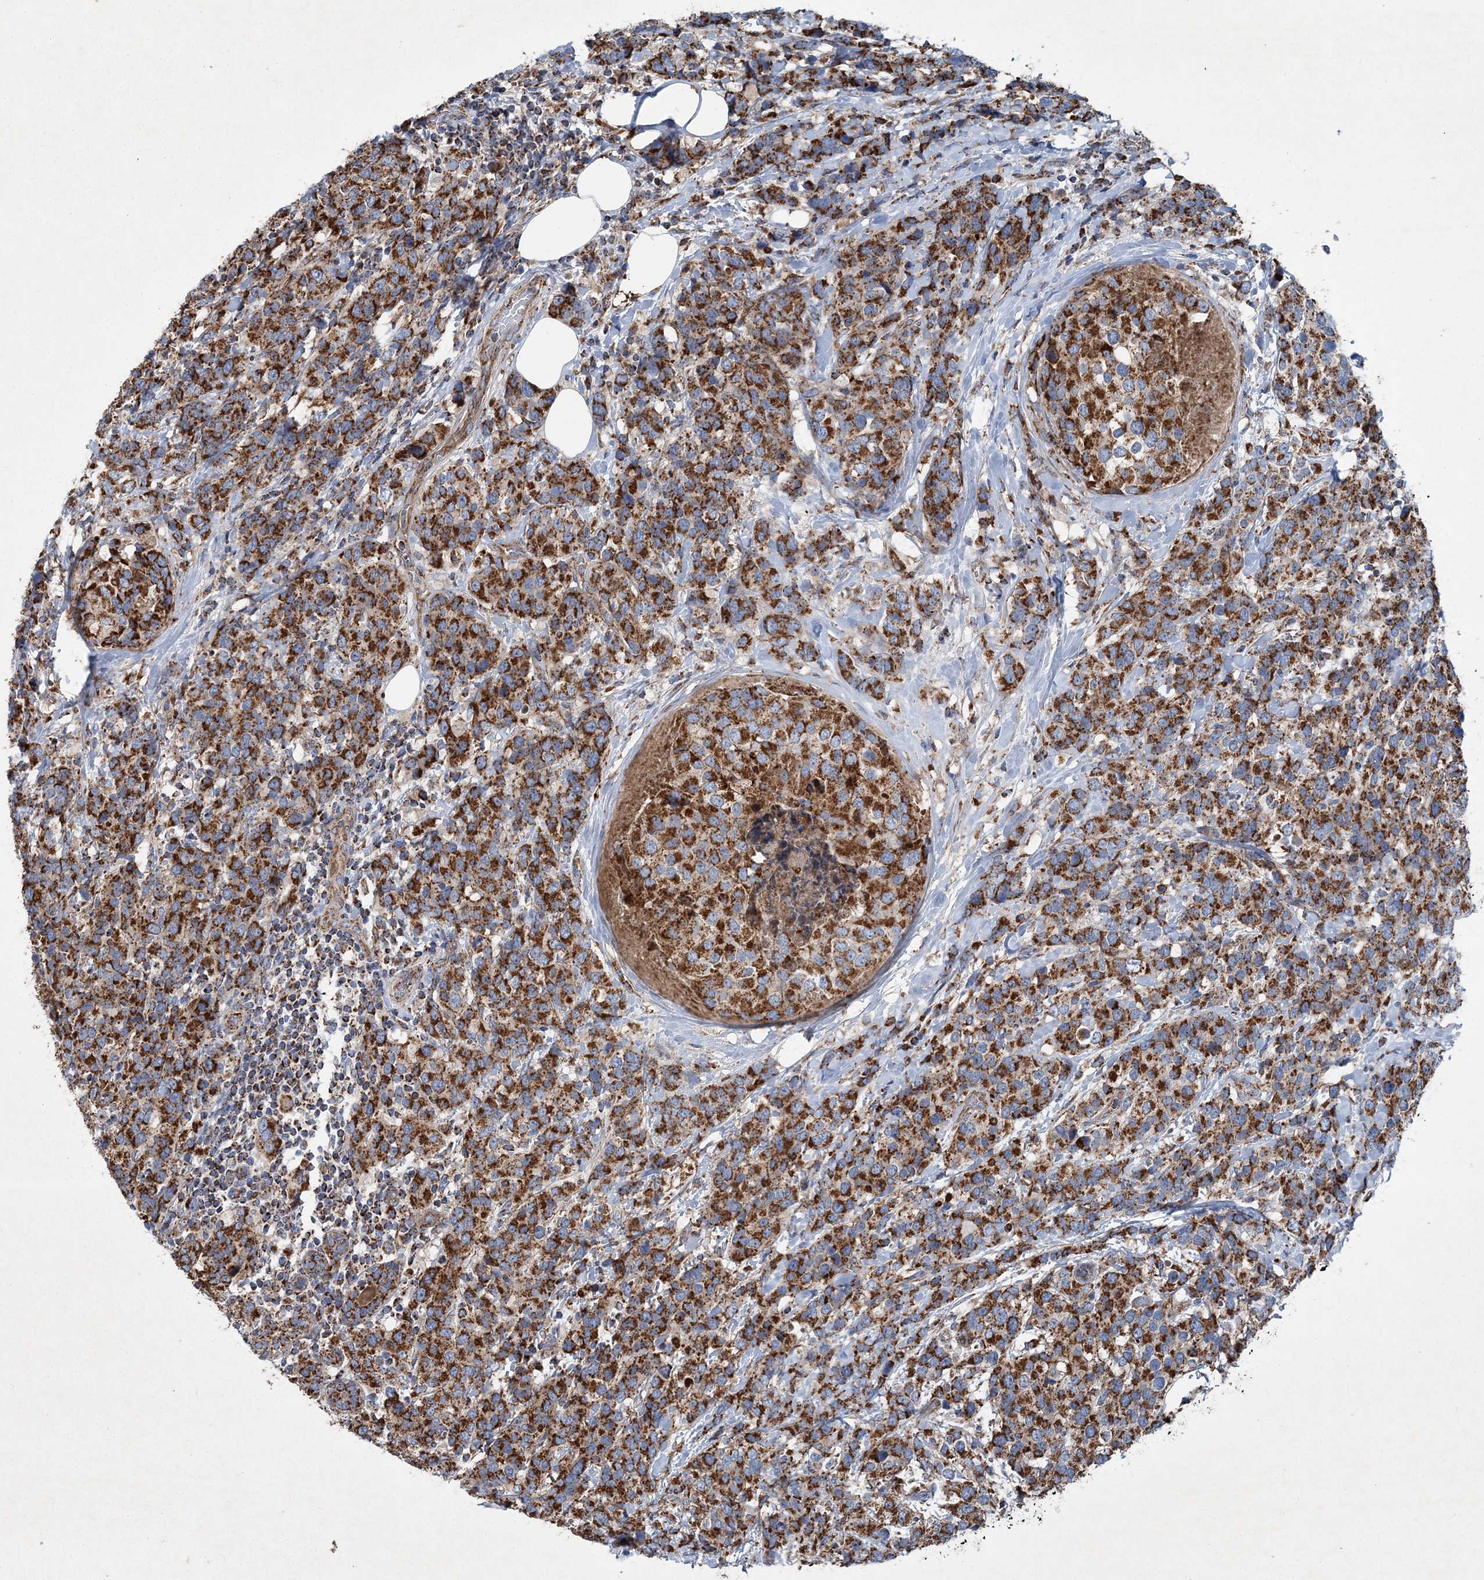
{"staining": {"intensity": "strong", "quantity": ">75%", "location": "cytoplasmic/membranous"}, "tissue": "breast cancer", "cell_type": "Tumor cells", "image_type": "cancer", "snomed": [{"axis": "morphology", "description": "Lobular carcinoma"}, {"axis": "topography", "description": "Breast"}], "caption": "Breast cancer stained for a protein shows strong cytoplasmic/membranous positivity in tumor cells. (DAB IHC, brown staining for protein, blue staining for nuclei).", "gene": "SPAG16", "patient": {"sex": "female", "age": 59}}